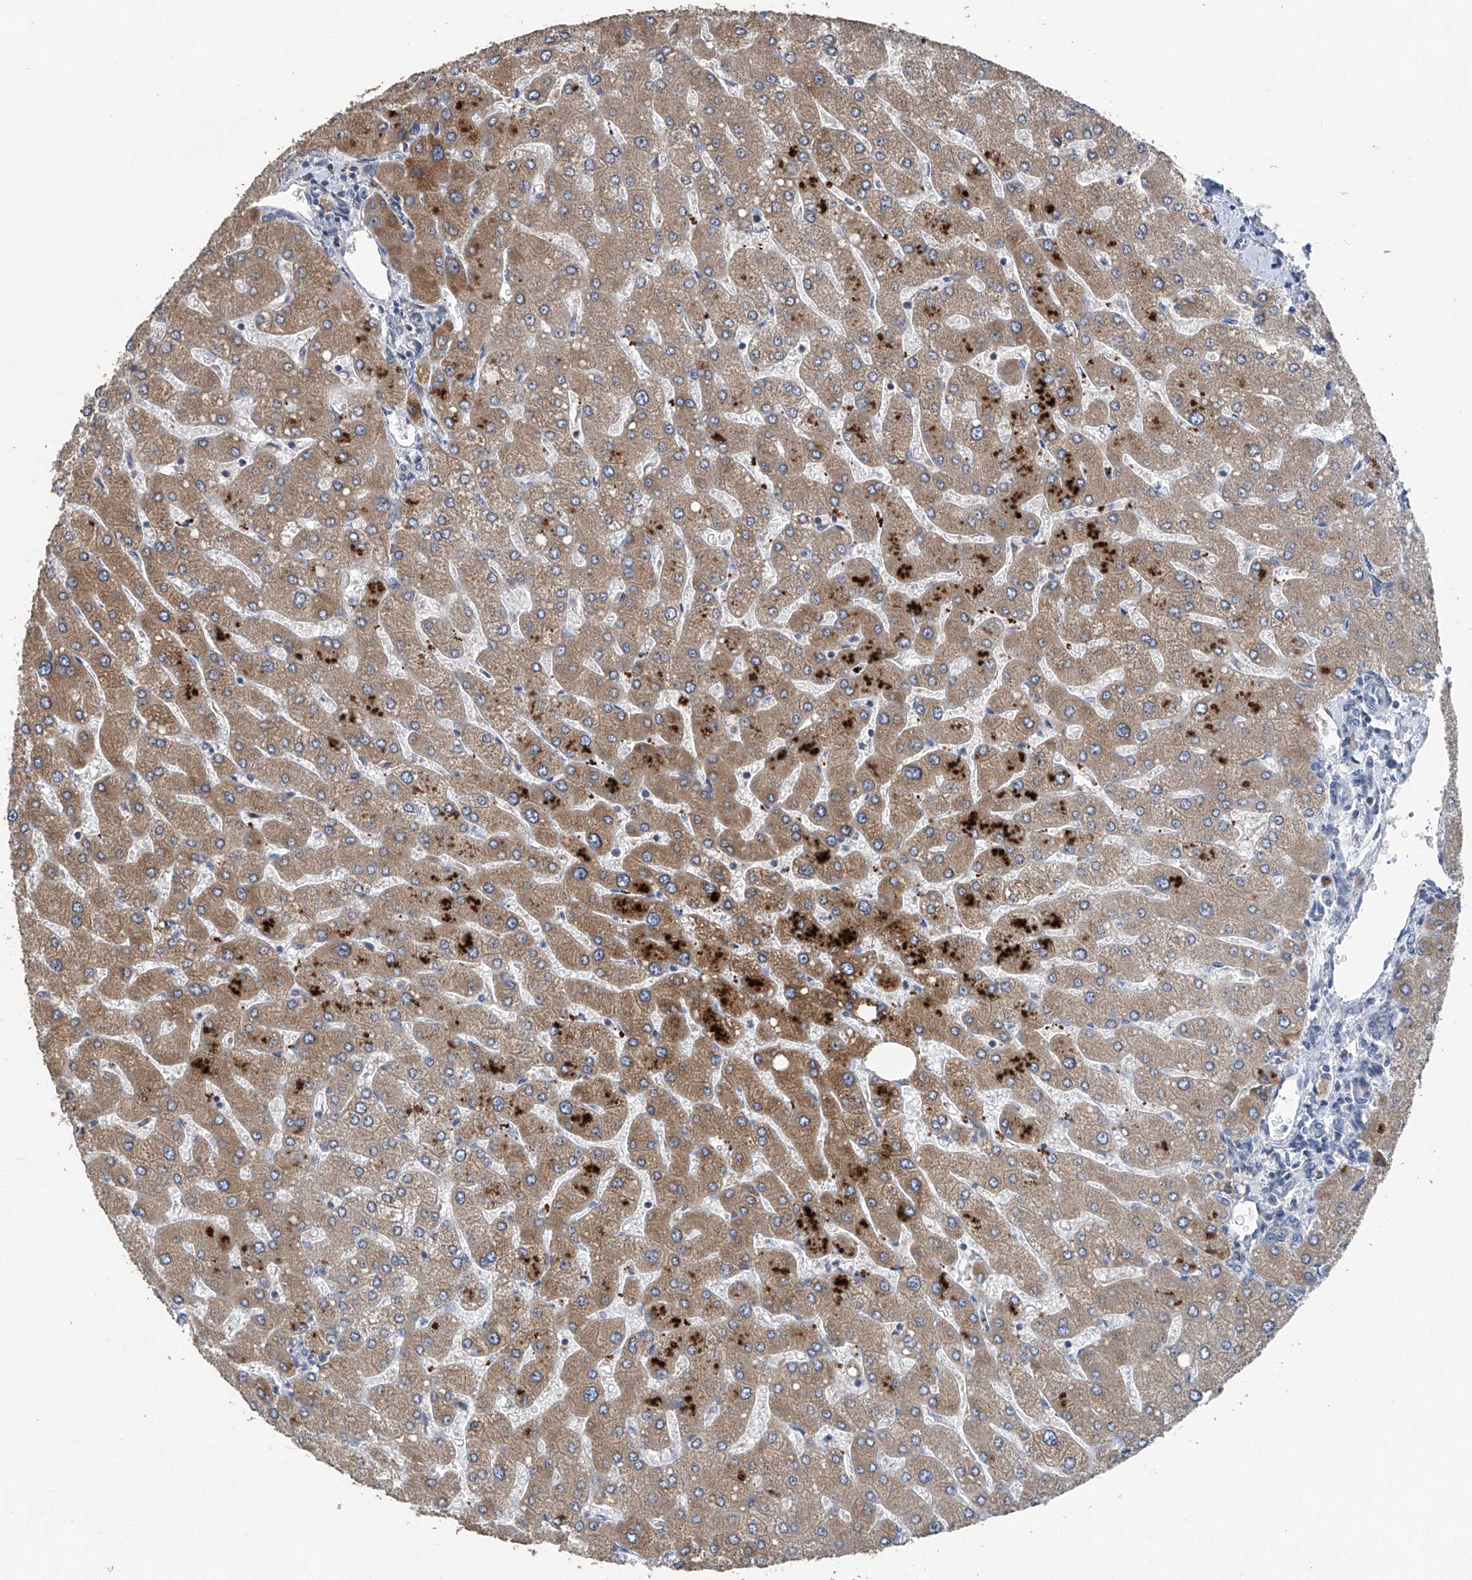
{"staining": {"intensity": "negative", "quantity": "none", "location": "none"}, "tissue": "liver", "cell_type": "Cholangiocytes", "image_type": "normal", "snomed": [{"axis": "morphology", "description": "Normal tissue, NOS"}, {"axis": "topography", "description": "Liver"}], "caption": "Cholangiocytes are negative for protein expression in normal human liver. (Brightfield microscopy of DAB (3,3'-diaminobenzidine) IHC at high magnification).", "gene": "BCKDHB", "patient": {"sex": "male", "age": 55}}